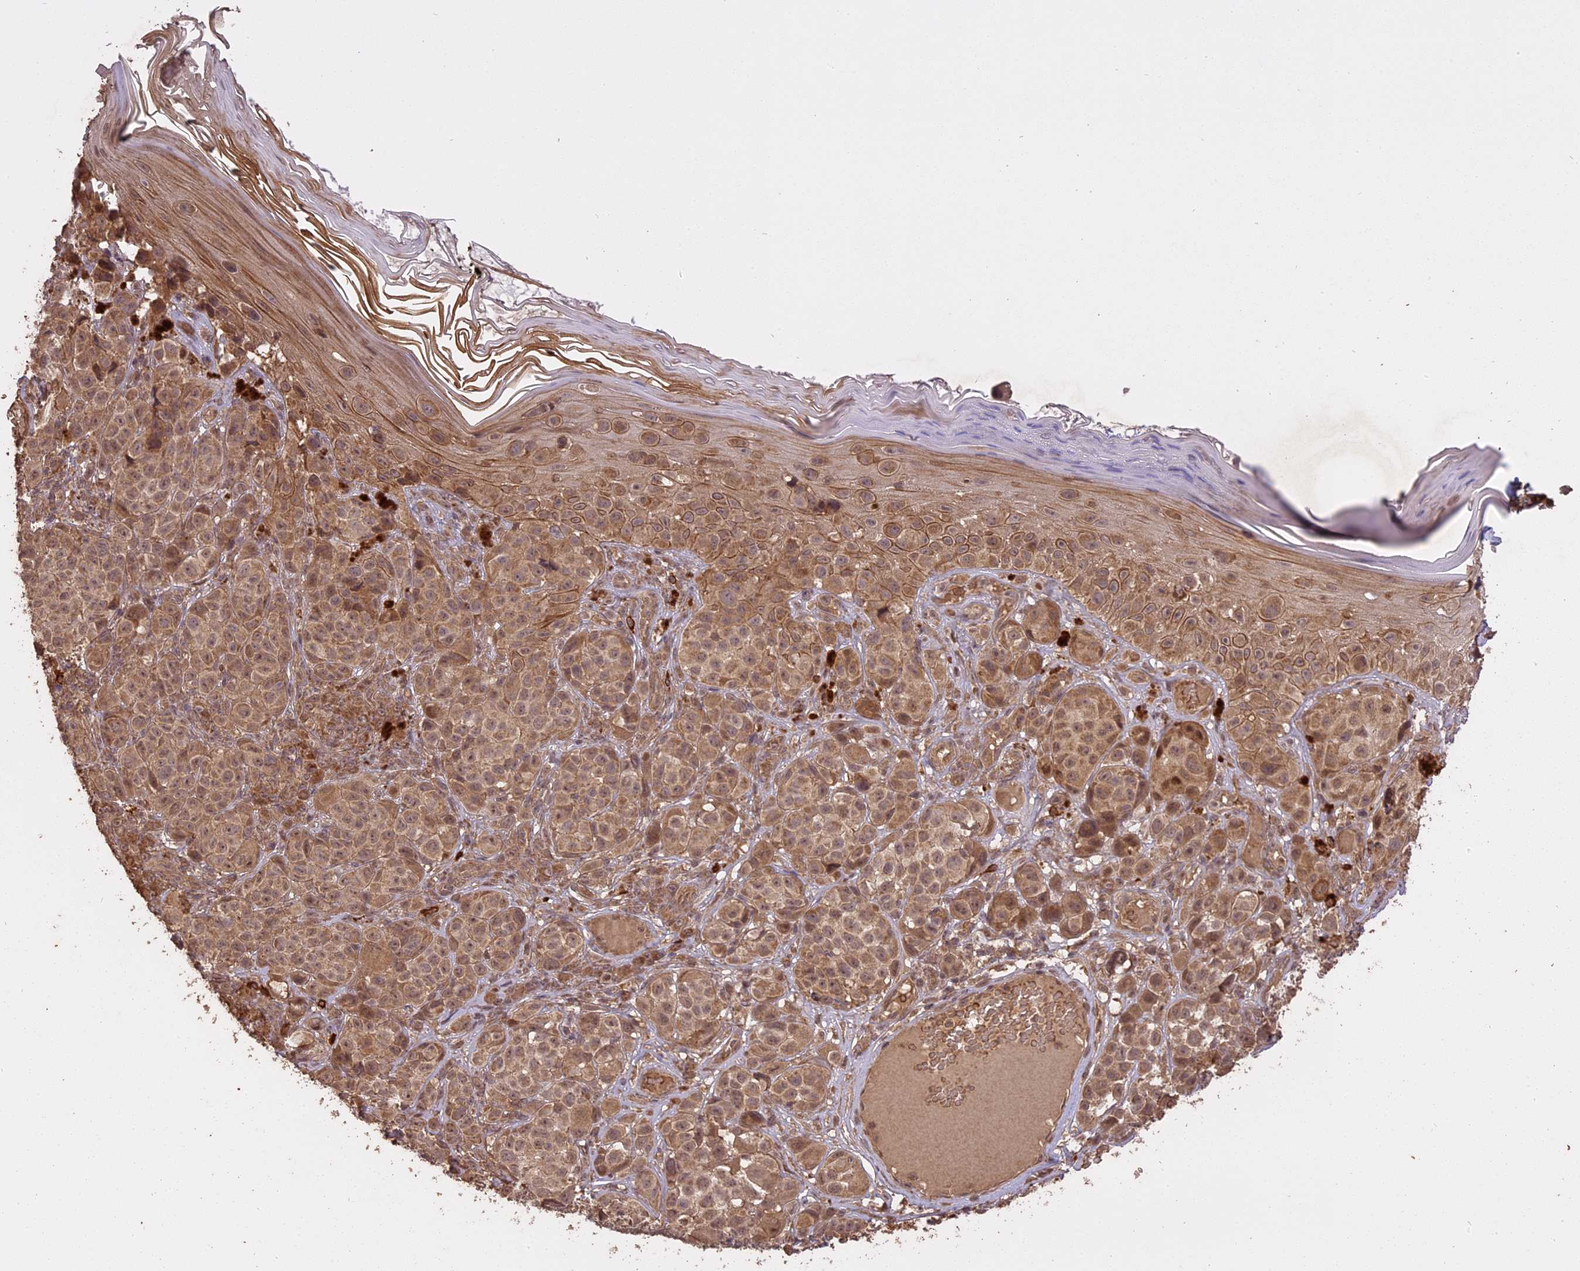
{"staining": {"intensity": "moderate", "quantity": ">75%", "location": "cytoplasmic/membranous"}, "tissue": "melanoma", "cell_type": "Tumor cells", "image_type": "cancer", "snomed": [{"axis": "morphology", "description": "Malignant melanoma, NOS"}, {"axis": "topography", "description": "Skin"}], "caption": "High-power microscopy captured an IHC photomicrograph of malignant melanoma, revealing moderate cytoplasmic/membranous positivity in about >75% of tumor cells. Ihc stains the protein in brown and the nuclei are stained blue.", "gene": "TIGD7", "patient": {"sex": "male", "age": 38}}